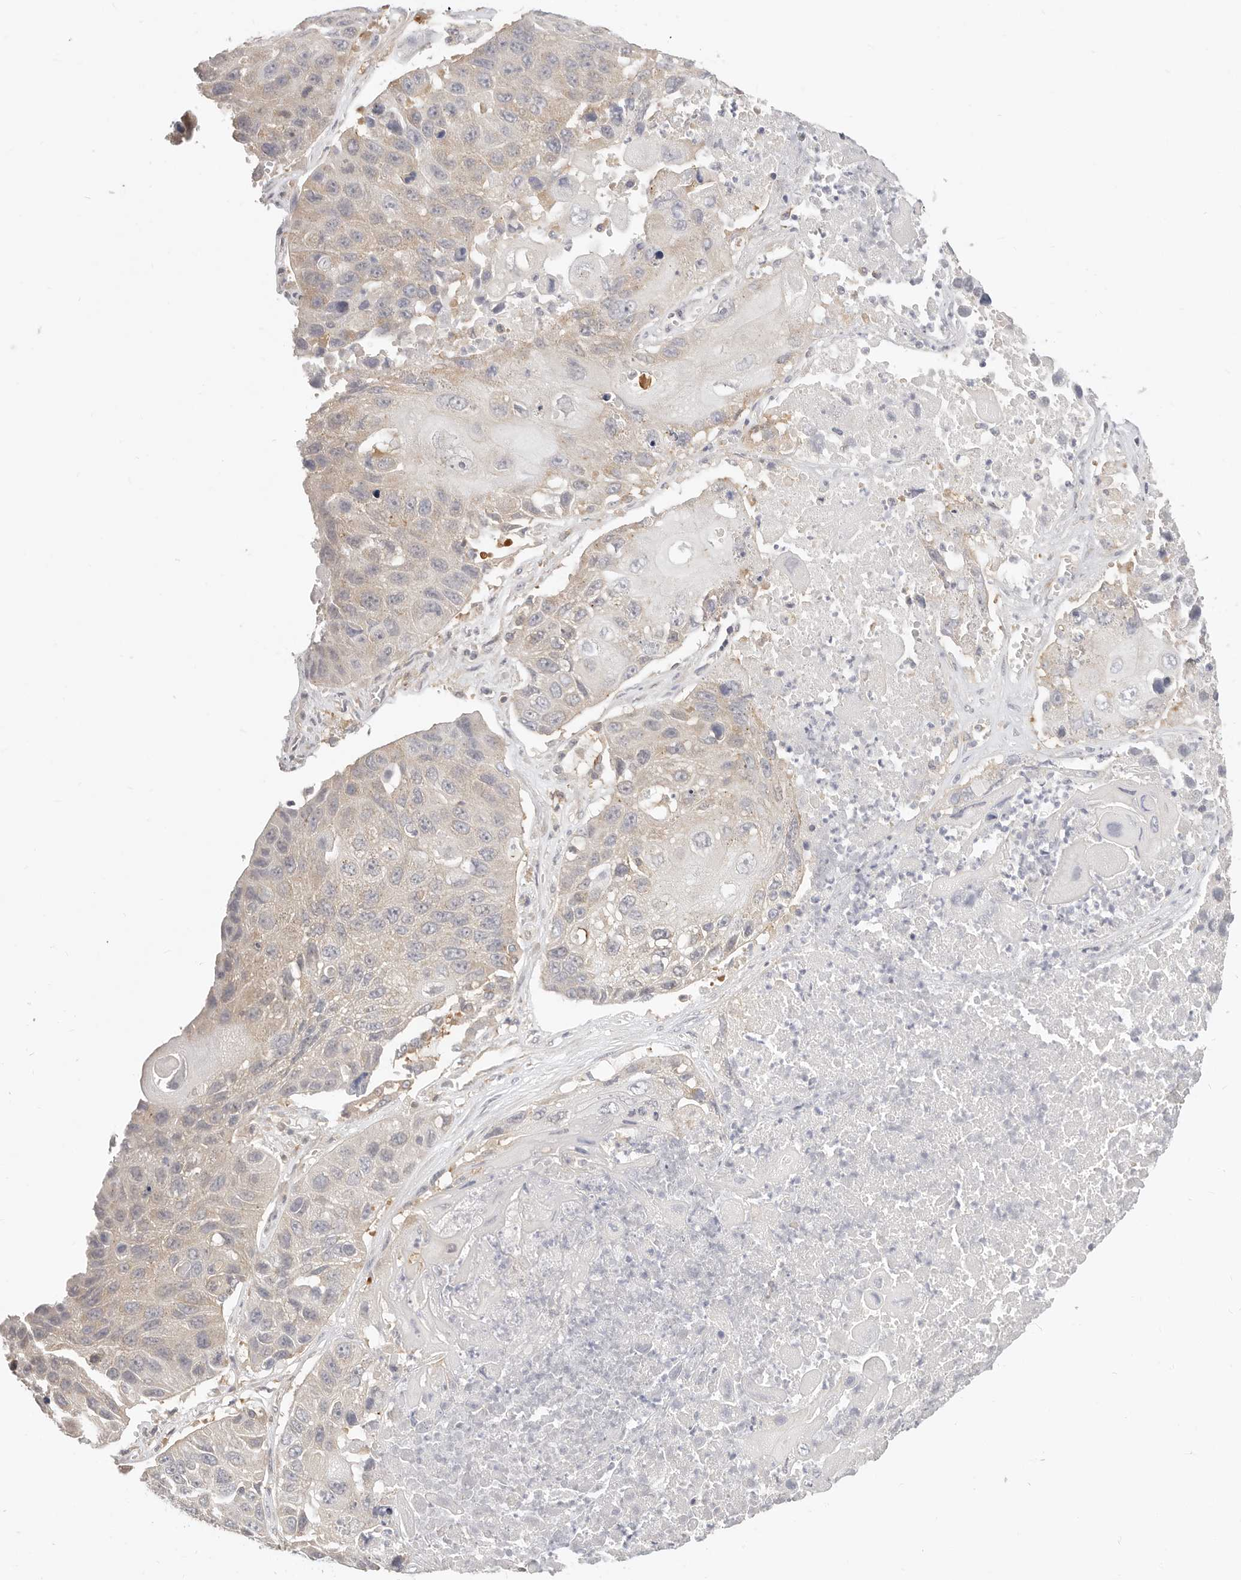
{"staining": {"intensity": "weak", "quantity": "<25%", "location": "cytoplasmic/membranous"}, "tissue": "lung cancer", "cell_type": "Tumor cells", "image_type": "cancer", "snomed": [{"axis": "morphology", "description": "Squamous cell carcinoma, NOS"}, {"axis": "topography", "description": "Lung"}], "caption": "Immunohistochemistry (IHC) image of human lung cancer stained for a protein (brown), which exhibits no staining in tumor cells.", "gene": "DTNBP1", "patient": {"sex": "male", "age": 61}}